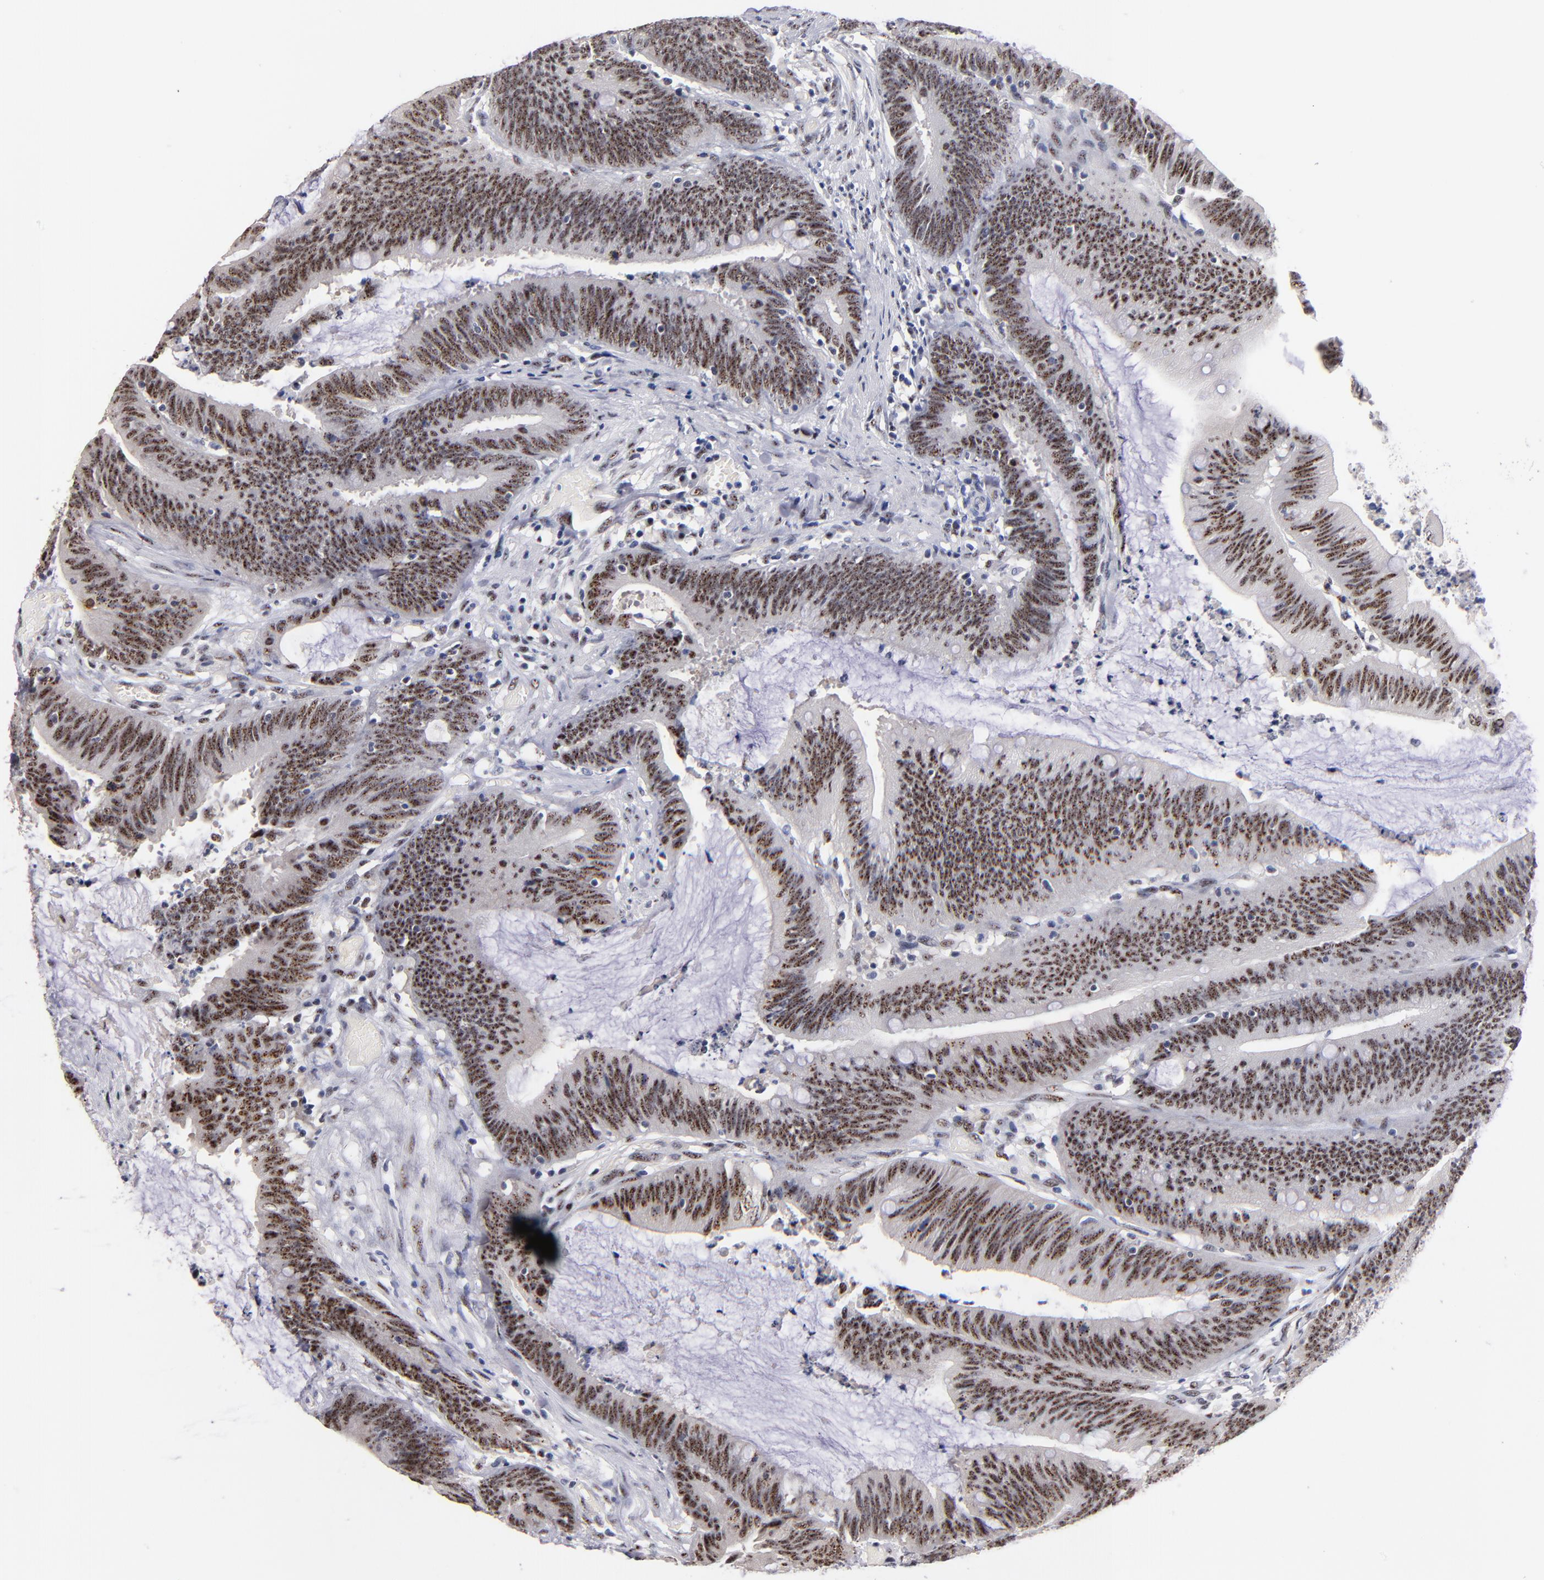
{"staining": {"intensity": "moderate", "quantity": ">75%", "location": "nuclear"}, "tissue": "colorectal cancer", "cell_type": "Tumor cells", "image_type": "cancer", "snomed": [{"axis": "morphology", "description": "Adenocarcinoma, NOS"}, {"axis": "topography", "description": "Rectum"}], "caption": "Colorectal cancer tissue reveals moderate nuclear positivity in approximately >75% of tumor cells", "gene": "RAF1", "patient": {"sex": "female", "age": 66}}